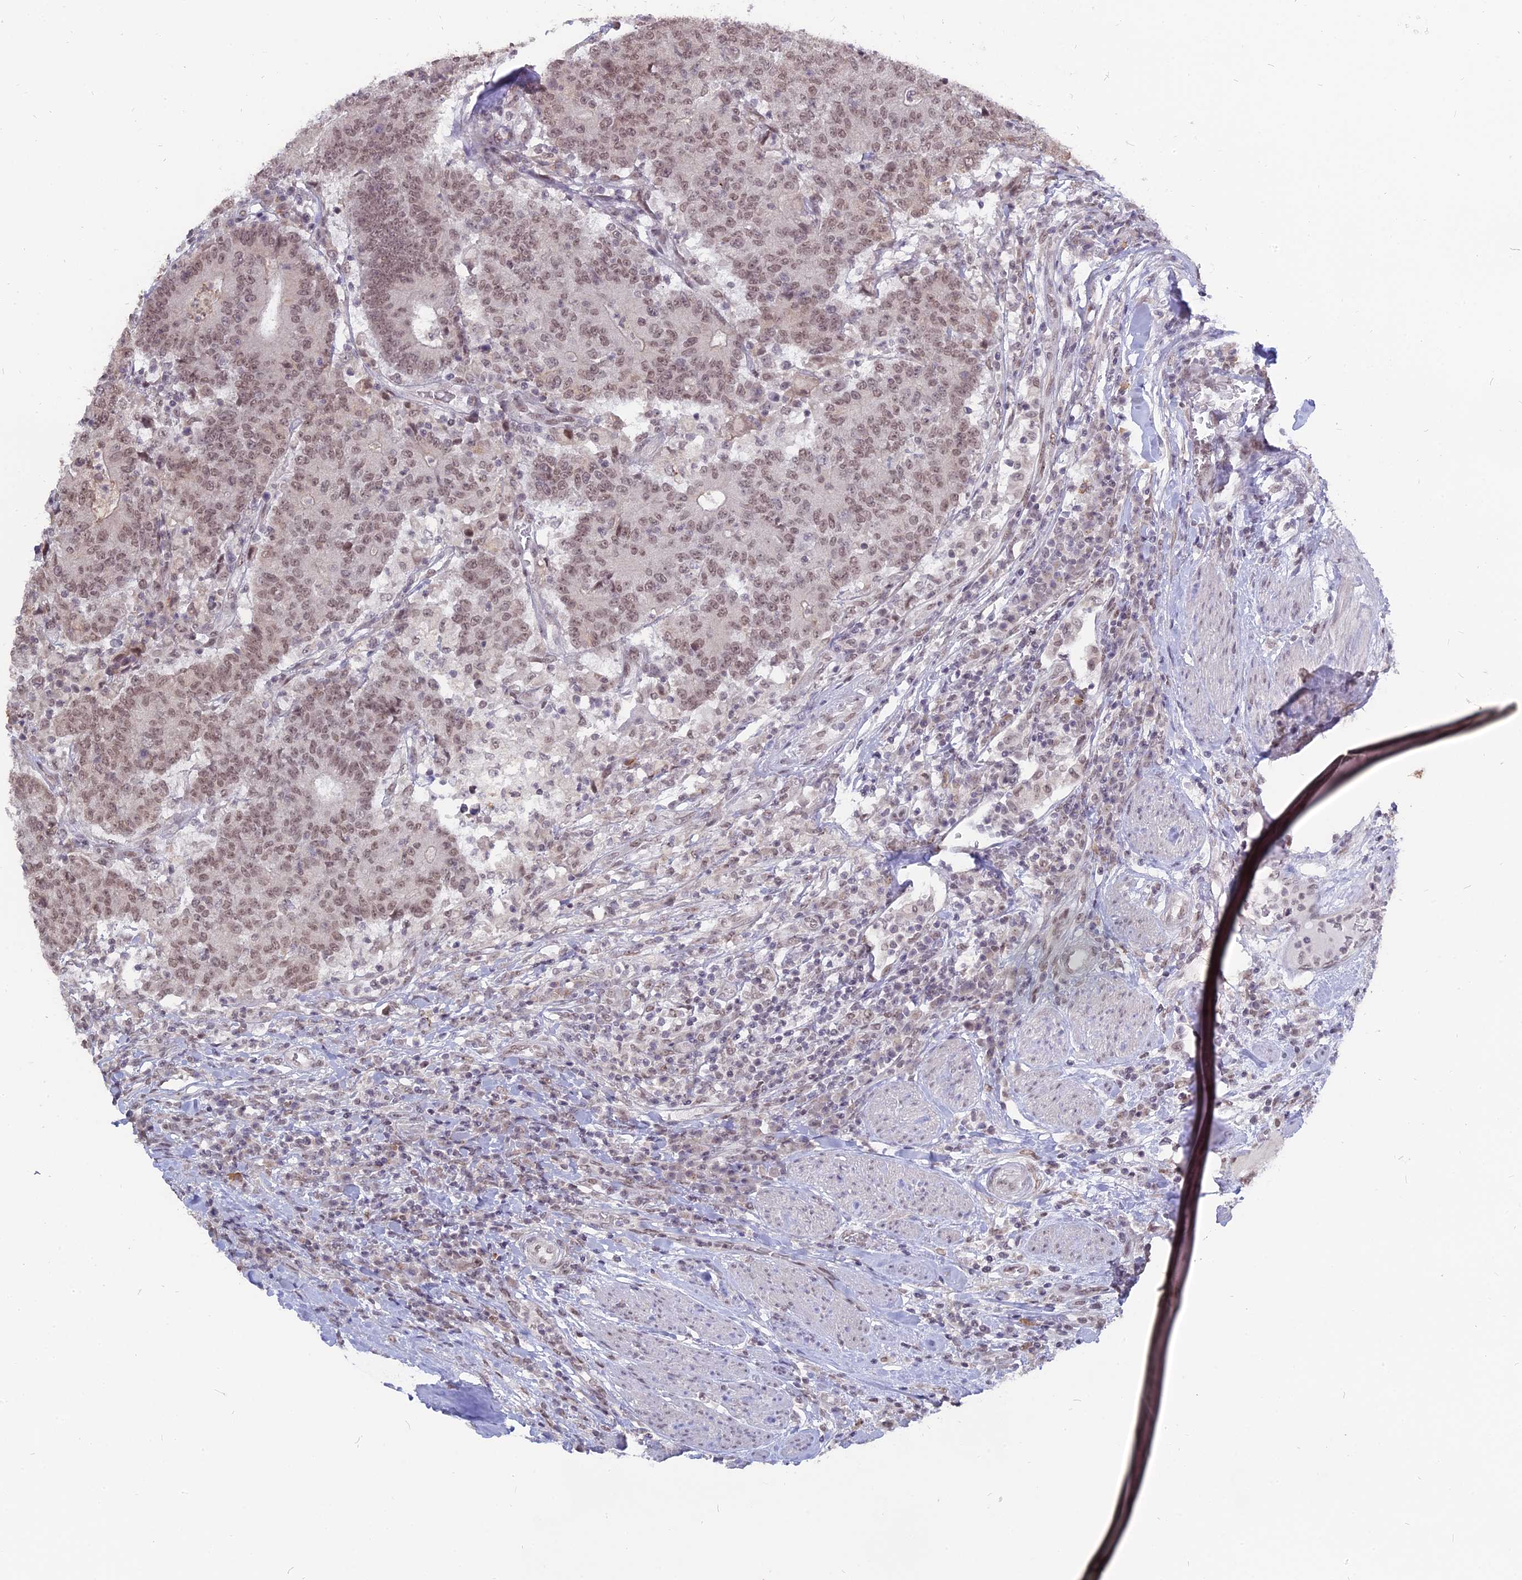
{"staining": {"intensity": "weak", "quantity": ">75%", "location": "nuclear"}, "tissue": "colorectal cancer", "cell_type": "Tumor cells", "image_type": "cancer", "snomed": [{"axis": "morphology", "description": "Adenocarcinoma, NOS"}, {"axis": "topography", "description": "Colon"}], "caption": "This is an image of immunohistochemistry staining of colorectal cancer, which shows weak staining in the nuclear of tumor cells.", "gene": "NR1H3", "patient": {"sex": "female", "age": 75}}